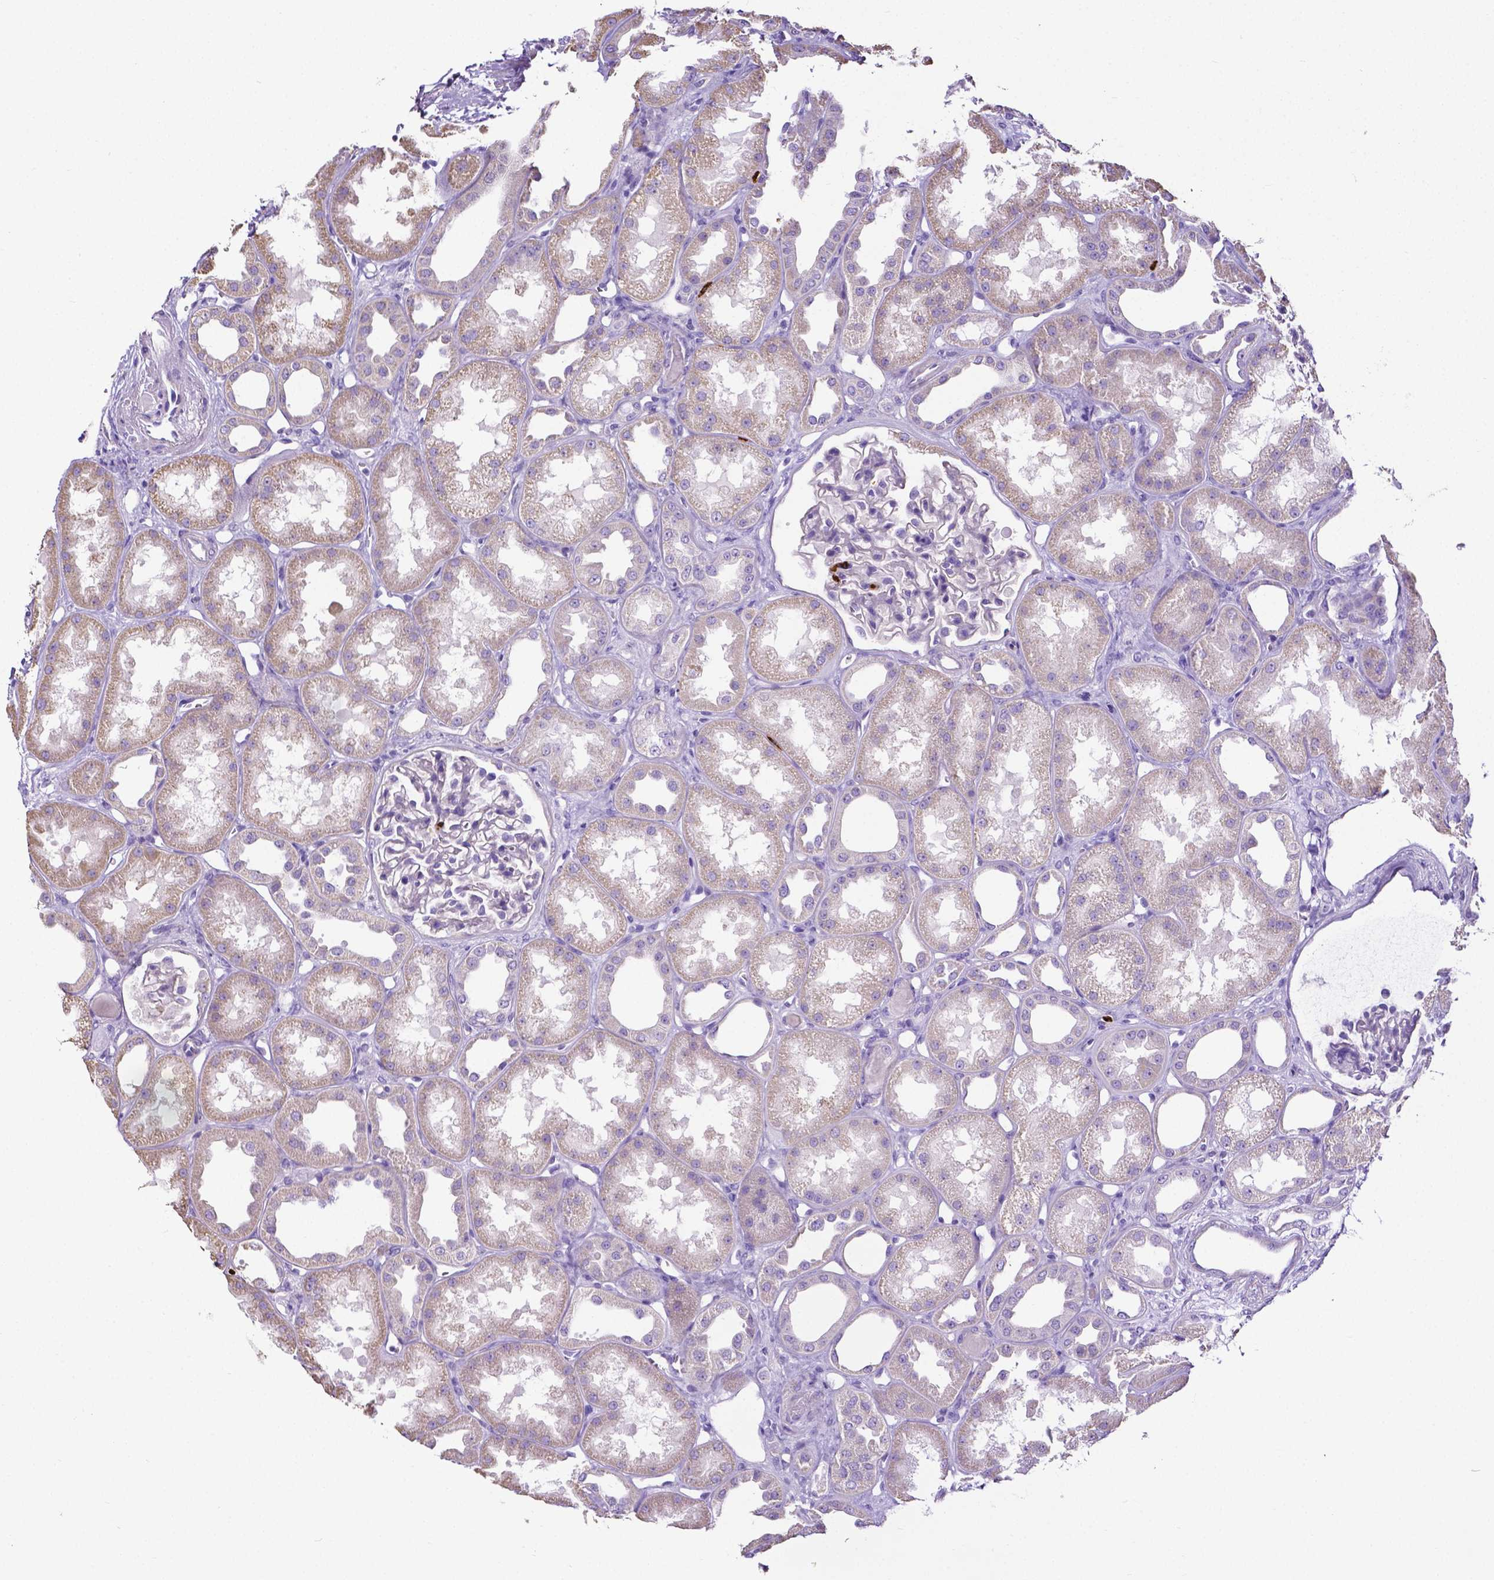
{"staining": {"intensity": "negative", "quantity": "none", "location": "none"}, "tissue": "kidney", "cell_type": "Cells in glomeruli", "image_type": "normal", "snomed": [{"axis": "morphology", "description": "Normal tissue, NOS"}, {"axis": "topography", "description": "Kidney"}], "caption": "The immunohistochemistry (IHC) micrograph has no significant expression in cells in glomeruli of kidney.", "gene": "MMP9", "patient": {"sex": "male", "age": 61}}